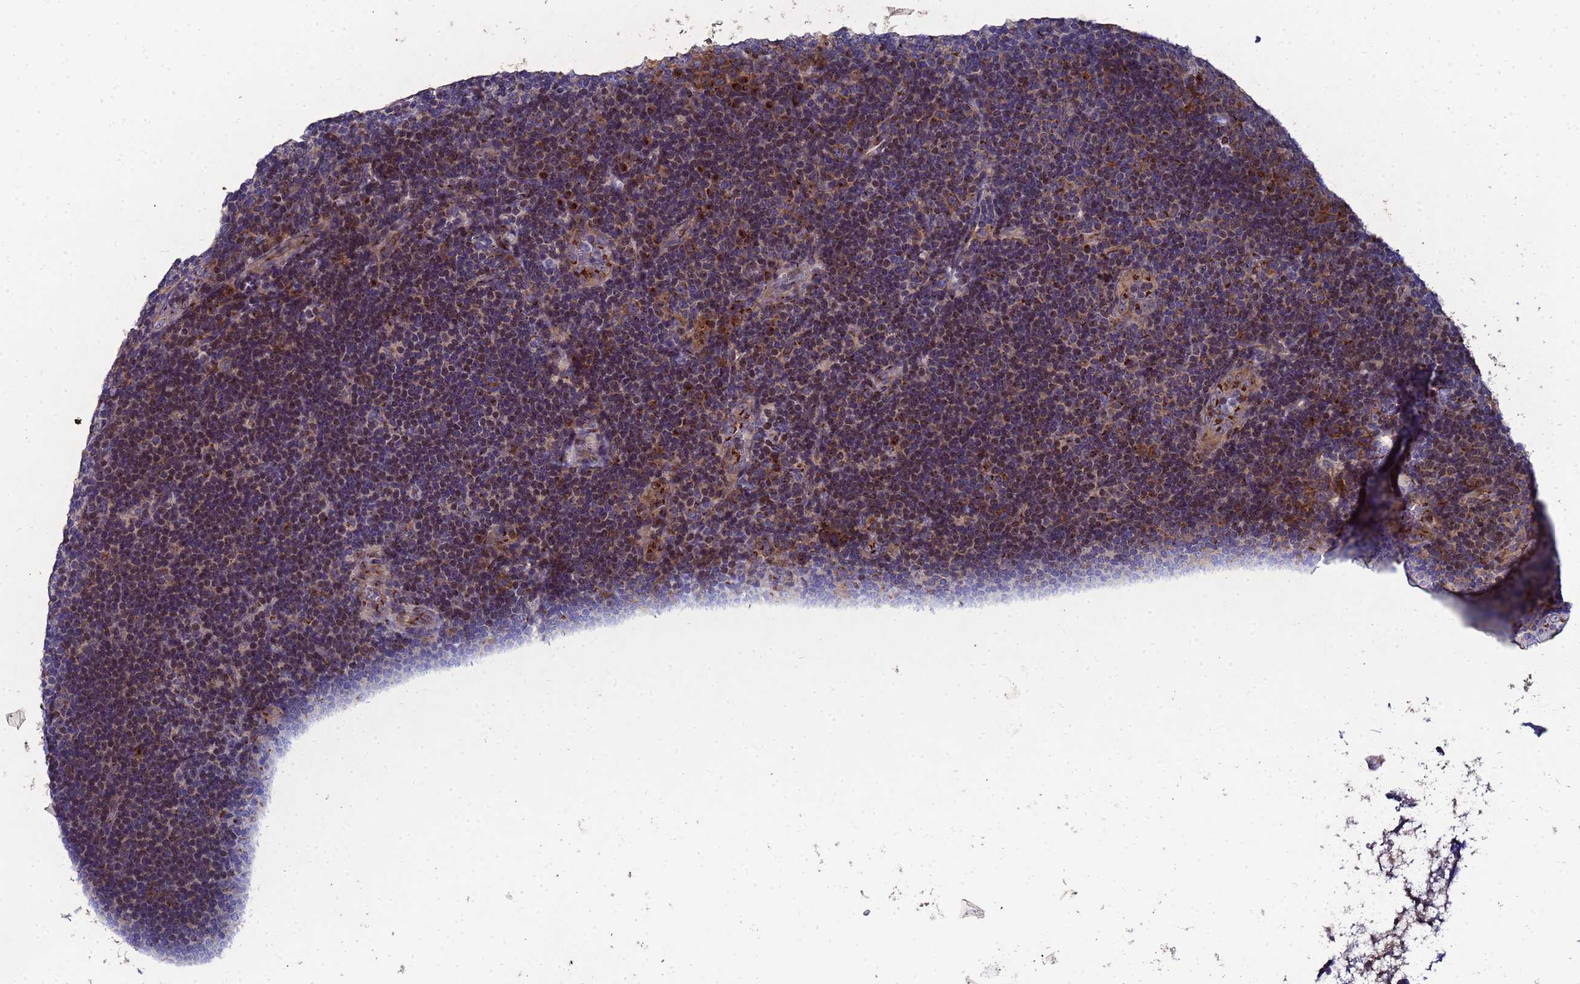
{"staining": {"intensity": "moderate", "quantity": "25%-75%", "location": "cytoplasmic/membranous"}, "tissue": "tonsil", "cell_type": "Germinal center cells", "image_type": "normal", "snomed": [{"axis": "morphology", "description": "Normal tissue, NOS"}, {"axis": "topography", "description": "Tonsil"}], "caption": "High-magnification brightfield microscopy of unremarkable tonsil stained with DAB (brown) and counterstained with hematoxylin (blue). germinal center cells exhibit moderate cytoplasmic/membranous staining is seen in about25%-75% of cells. (IHC, brightfield microscopy, high magnification).", "gene": "NSUN6", "patient": {"sex": "male", "age": 17}}